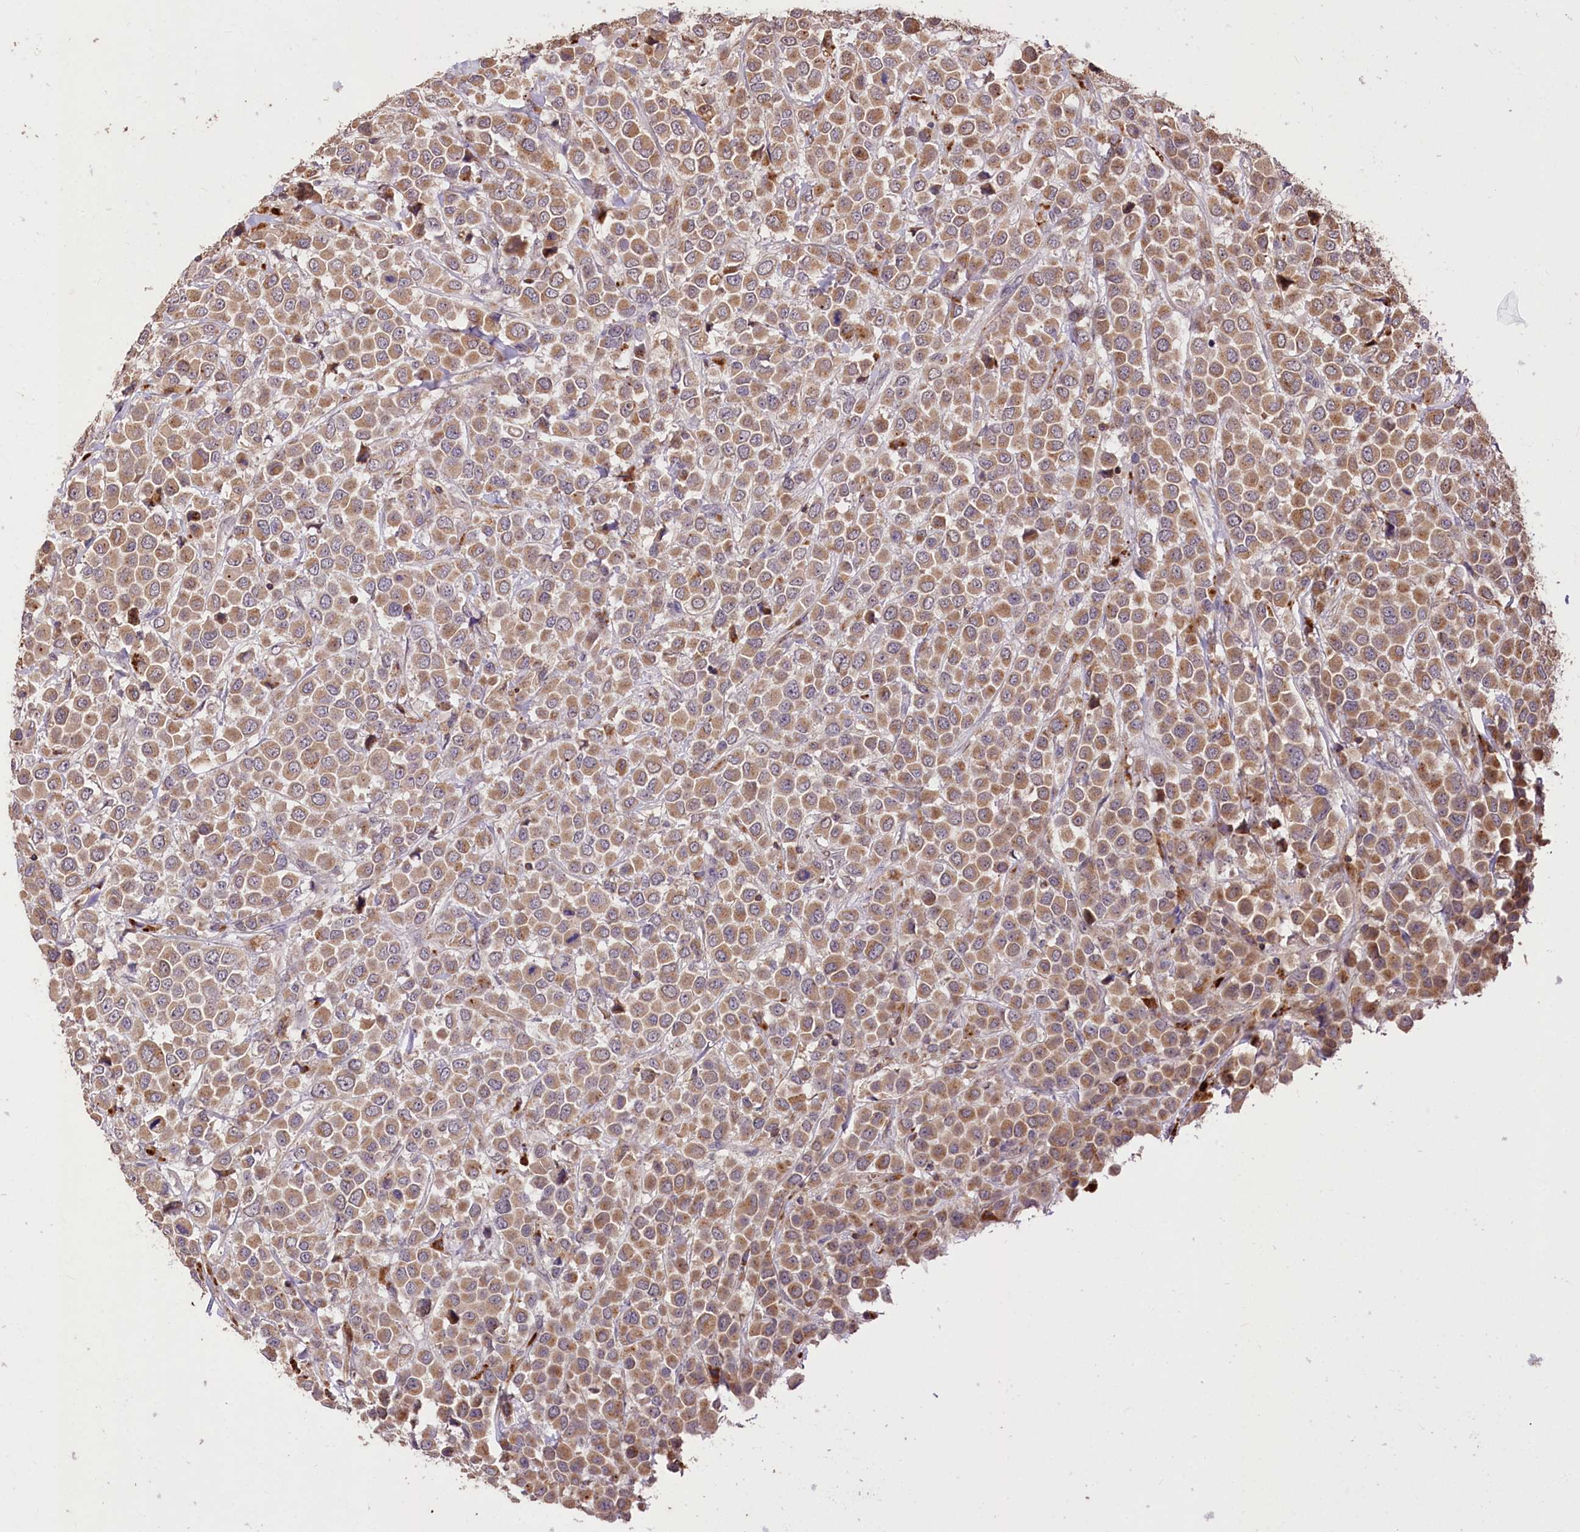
{"staining": {"intensity": "moderate", "quantity": ">75%", "location": "cytoplasmic/membranous"}, "tissue": "breast cancer", "cell_type": "Tumor cells", "image_type": "cancer", "snomed": [{"axis": "morphology", "description": "Duct carcinoma"}, {"axis": "topography", "description": "Breast"}], "caption": "A high-resolution histopathology image shows immunohistochemistry staining of breast cancer, which demonstrates moderate cytoplasmic/membranous expression in about >75% of tumor cells.", "gene": "SERGEF", "patient": {"sex": "female", "age": 61}}